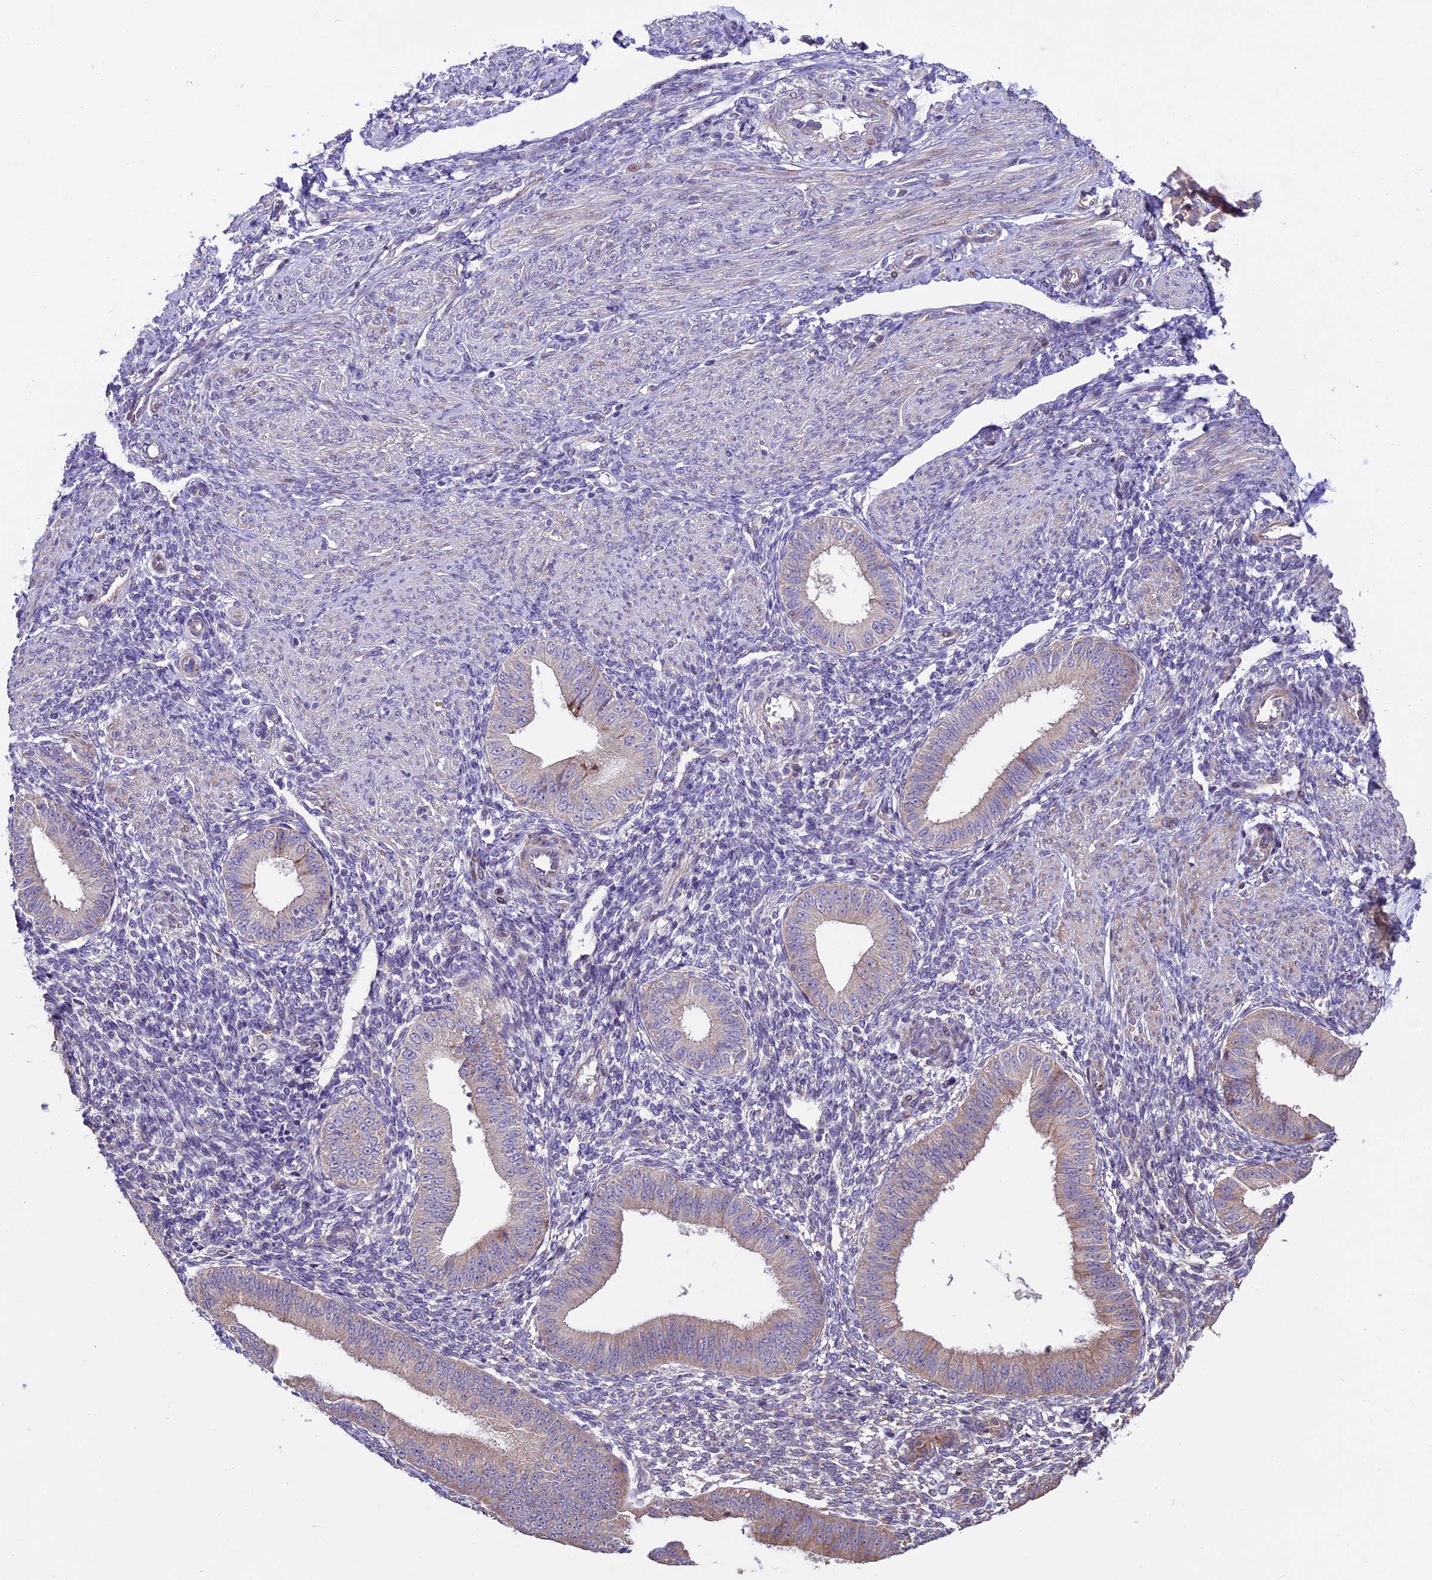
{"staining": {"intensity": "negative", "quantity": "none", "location": "none"}, "tissue": "endometrium", "cell_type": "Cells in endometrial stroma", "image_type": "normal", "snomed": [{"axis": "morphology", "description": "Normal tissue, NOS"}, {"axis": "topography", "description": "Uterus"}, {"axis": "topography", "description": "Endometrium"}], "caption": "The micrograph demonstrates no staining of cells in endometrial stroma in unremarkable endometrium.", "gene": "SPIRE1", "patient": {"sex": "female", "age": 48}}